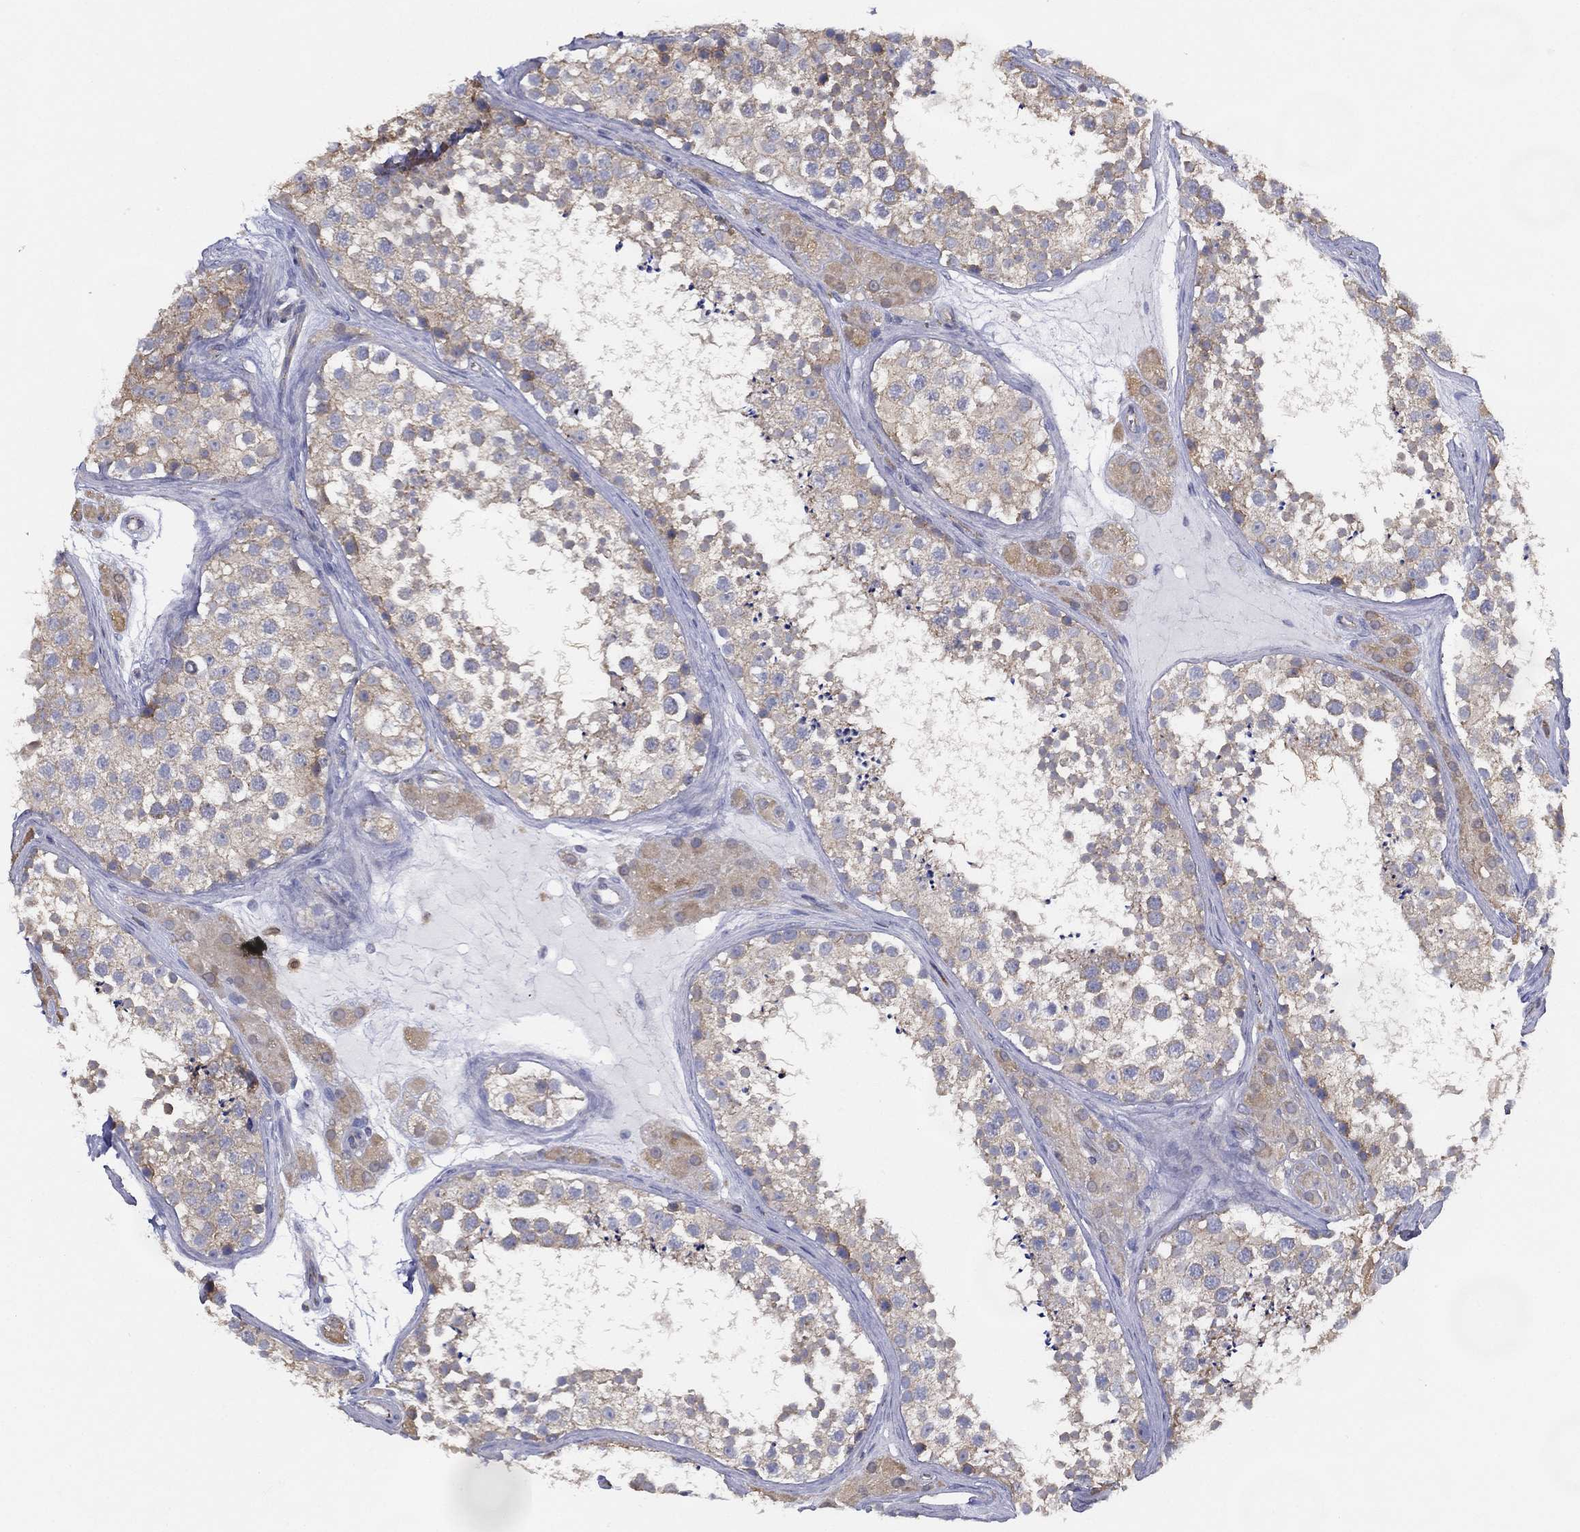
{"staining": {"intensity": "weak", "quantity": "25%-75%", "location": "cytoplasmic/membranous"}, "tissue": "testis", "cell_type": "Cells in seminiferous ducts", "image_type": "normal", "snomed": [{"axis": "morphology", "description": "Normal tissue, NOS"}, {"axis": "topography", "description": "Testis"}], "caption": "Weak cytoplasmic/membranous protein staining is identified in approximately 25%-75% of cells in seminiferous ducts in testis.", "gene": "ZNF223", "patient": {"sex": "male", "age": 41}}